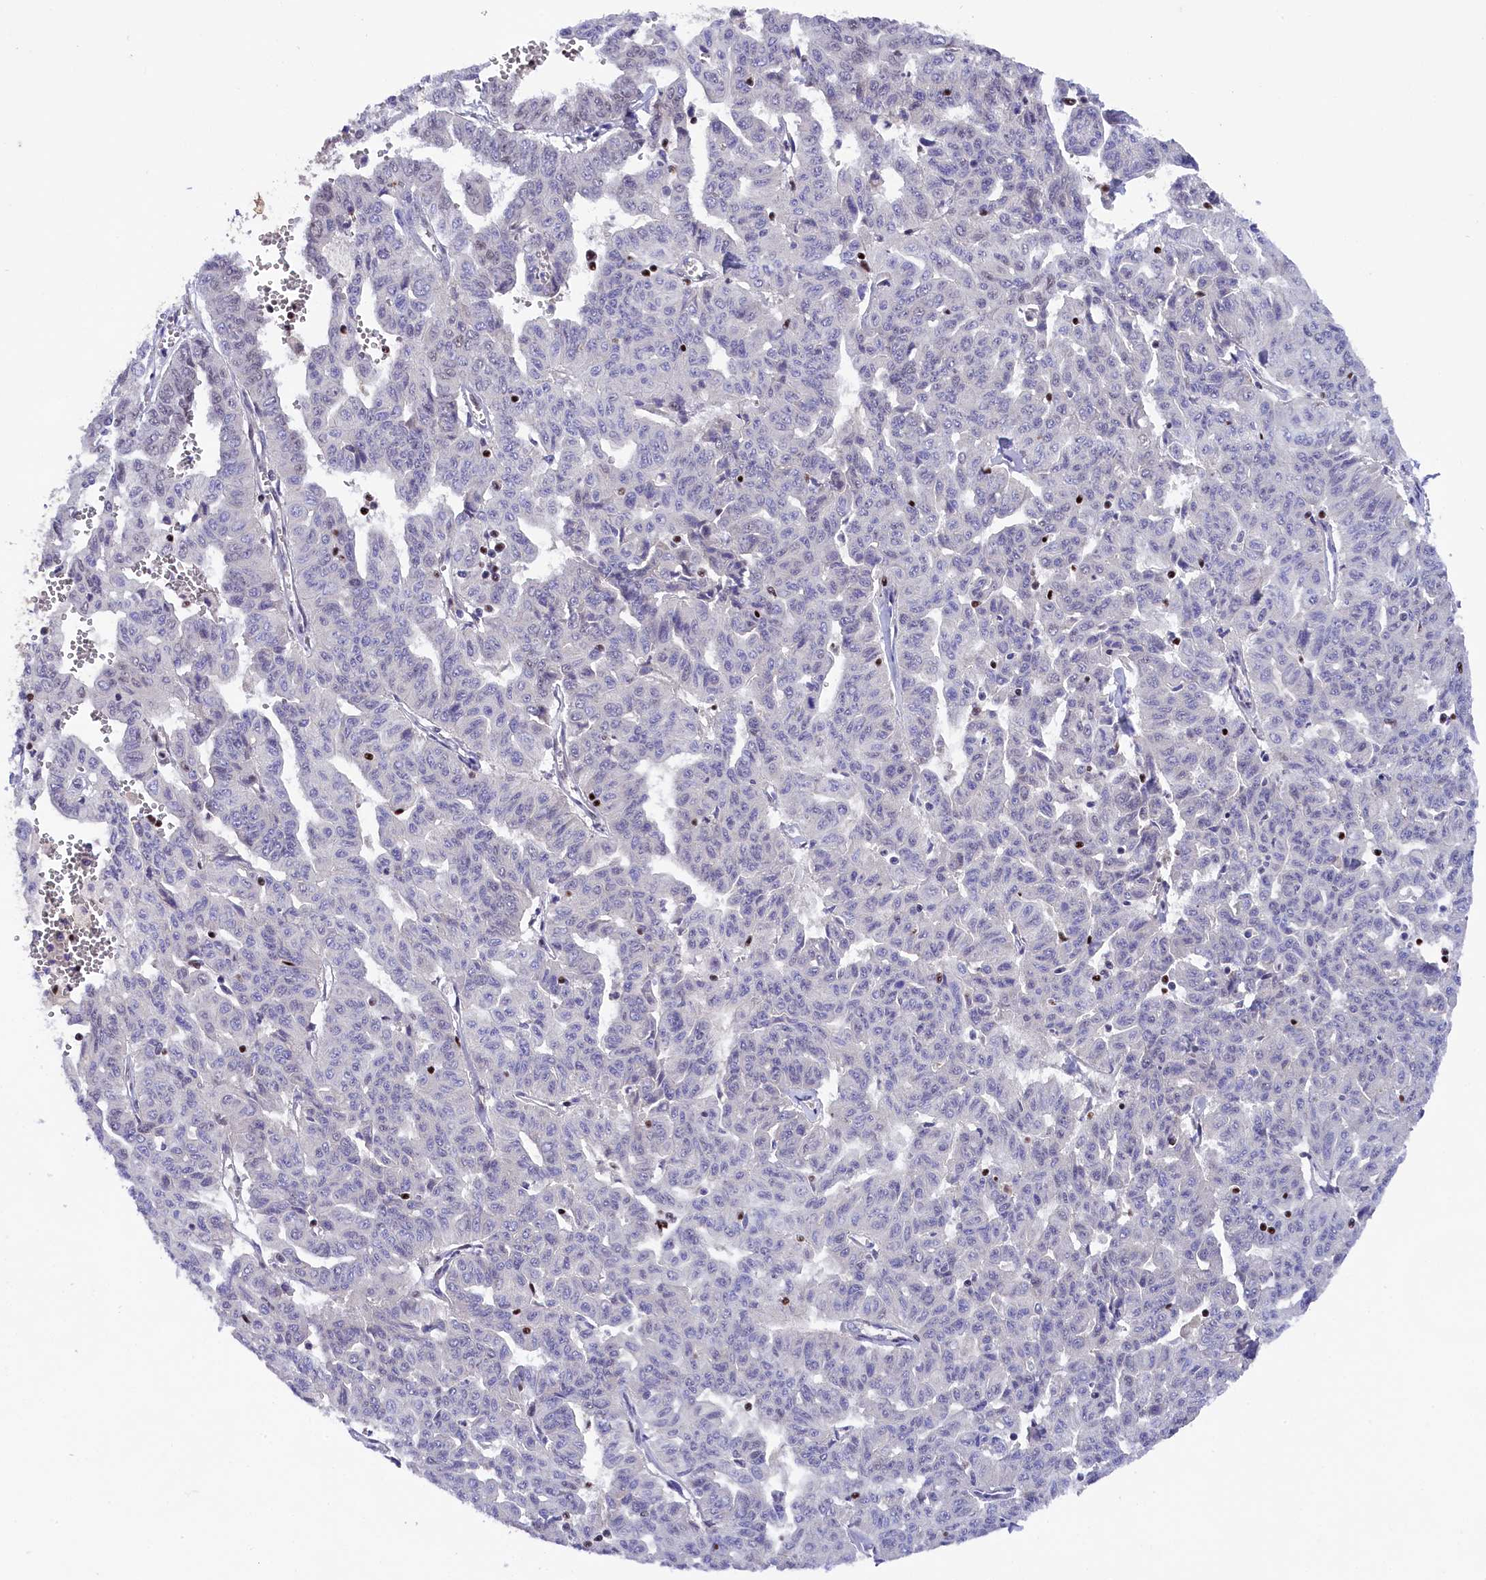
{"staining": {"intensity": "negative", "quantity": "none", "location": "none"}, "tissue": "liver cancer", "cell_type": "Tumor cells", "image_type": "cancer", "snomed": [{"axis": "morphology", "description": "Cholangiocarcinoma"}, {"axis": "topography", "description": "Liver"}], "caption": "This histopathology image is of cholangiocarcinoma (liver) stained with immunohistochemistry (IHC) to label a protein in brown with the nuclei are counter-stained blue. There is no staining in tumor cells.", "gene": "SP4", "patient": {"sex": "female", "age": 77}}